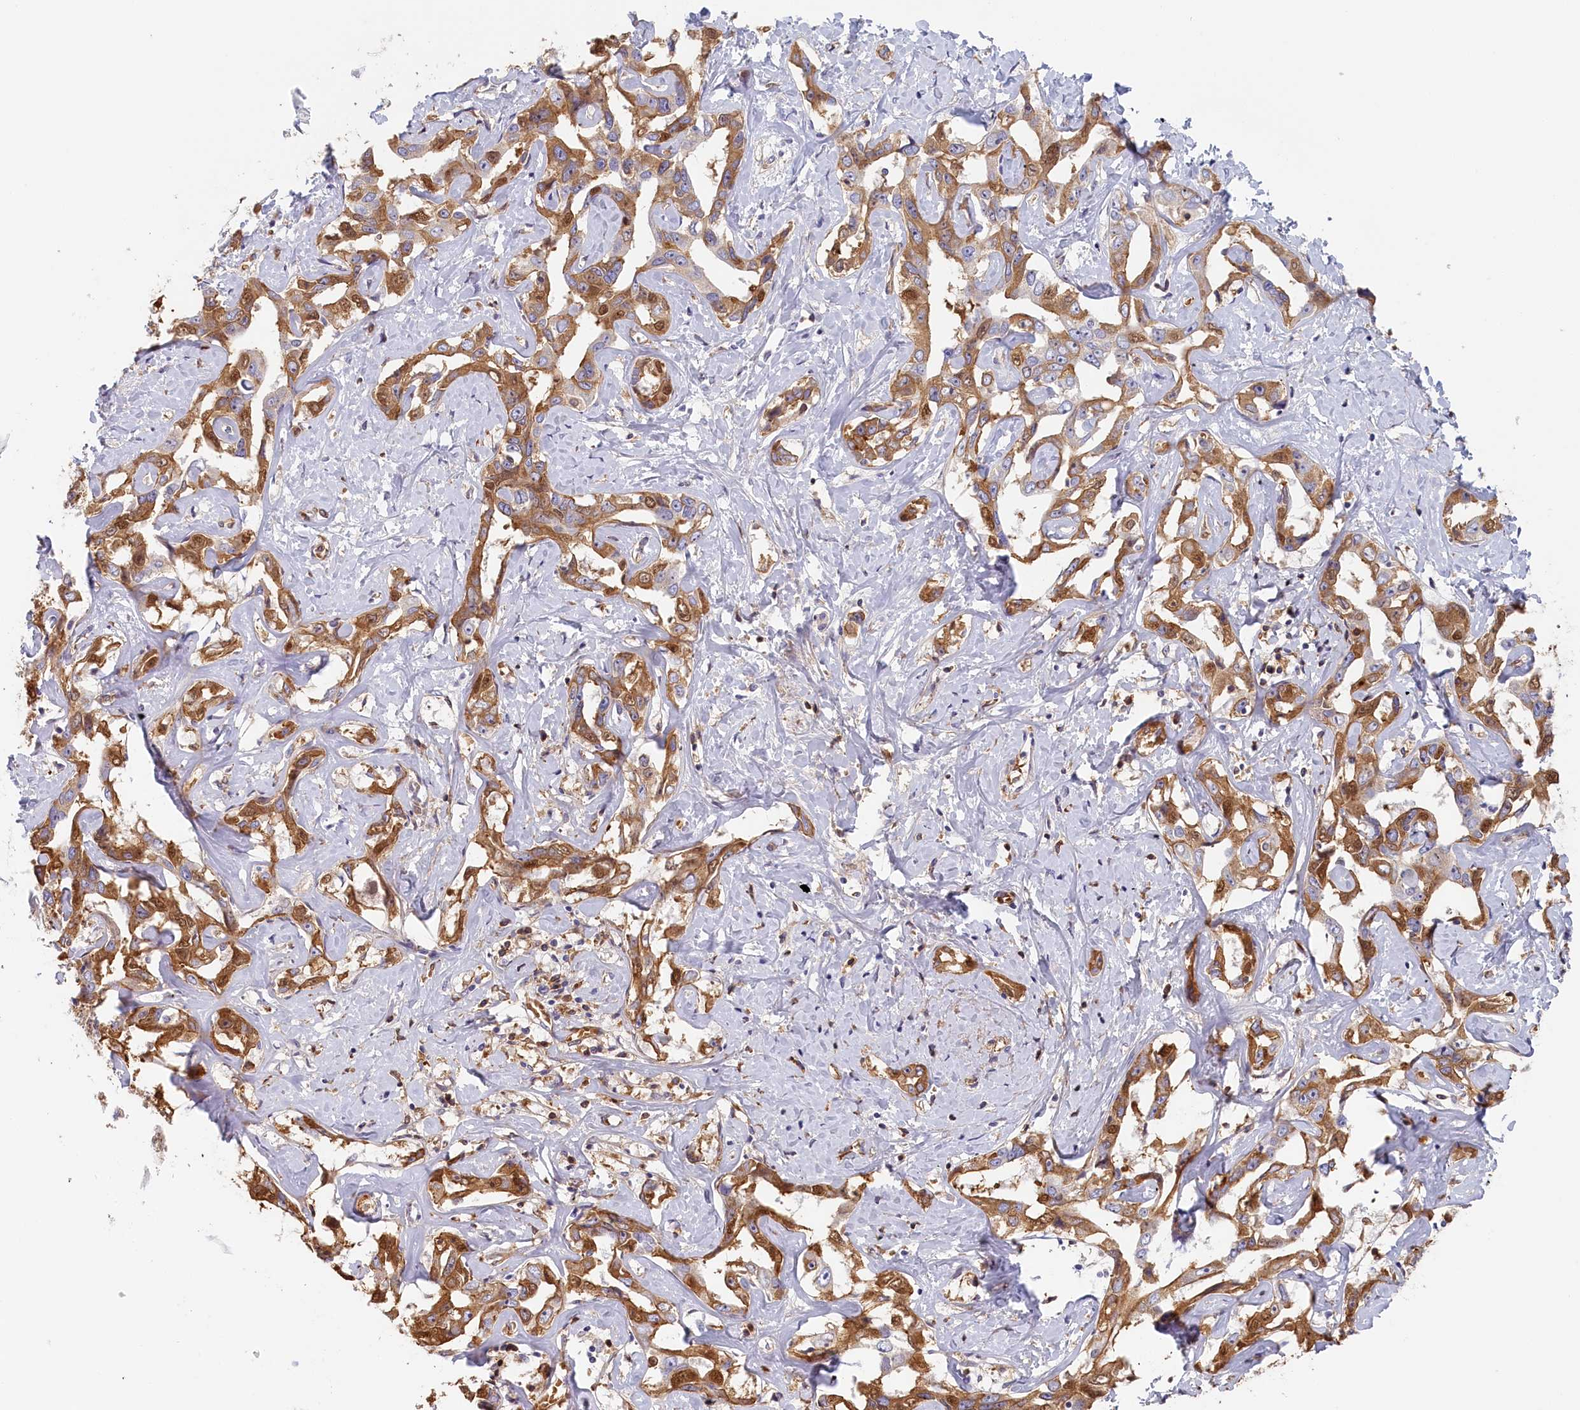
{"staining": {"intensity": "moderate", "quantity": ">75%", "location": "cytoplasmic/membranous"}, "tissue": "liver cancer", "cell_type": "Tumor cells", "image_type": "cancer", "snomed": [{"axis": "morphology", "description": "Cholangiocarcinoma"}, {"axis": "topography", "description": "Liver"}], "caption": "Immunohistochemical staining of liver cancer reveals moderate cytoplasmic/membranous protein expression in about >75% of tumor cells.", "gene": "STX16", "patient": {"sex": "male", "age": 59}}